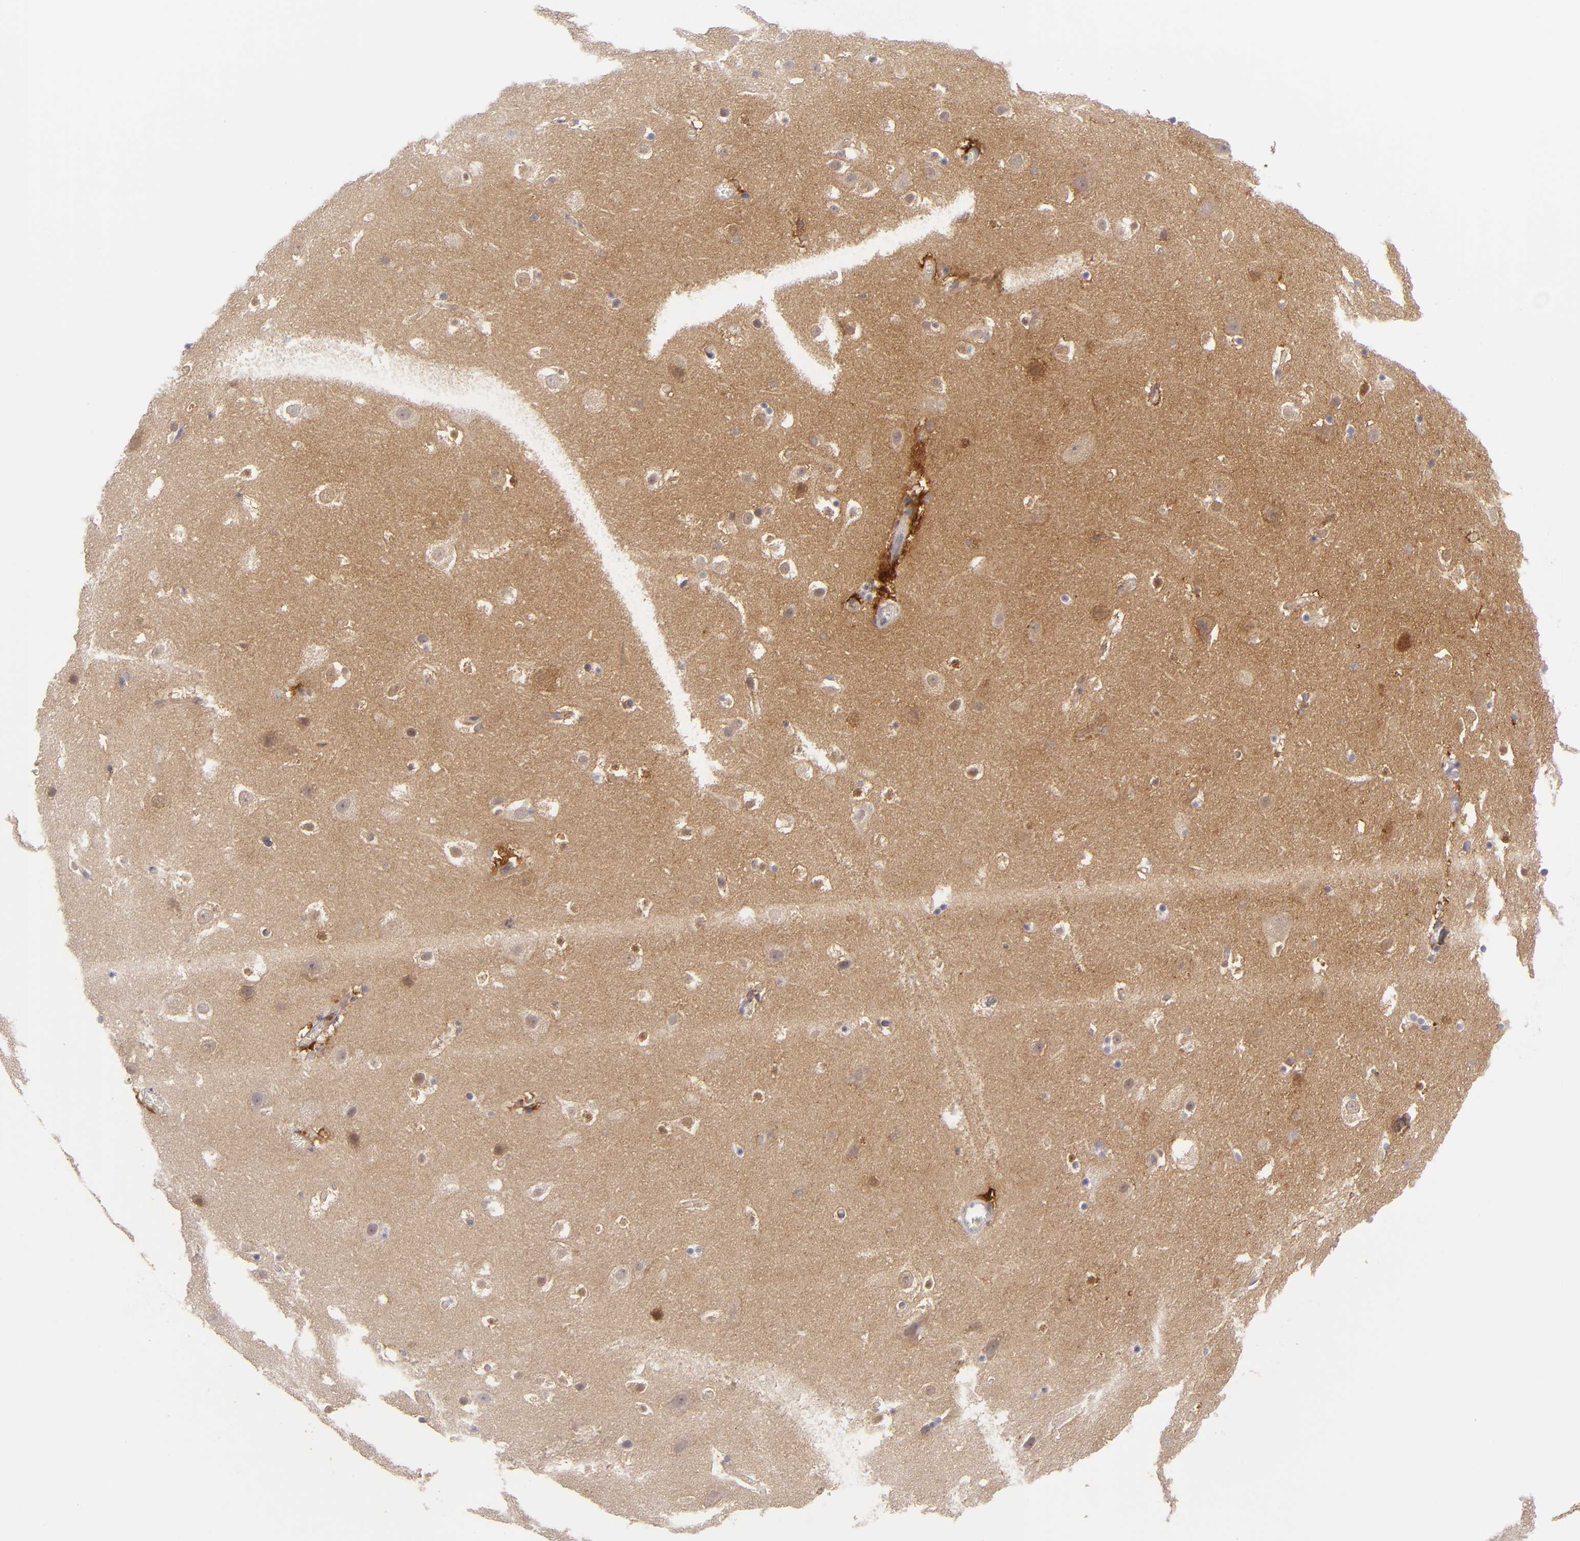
{"staining": {"intensity": "moderate", "quantity": "<25%", "location": "cytoplasmic/membranous,nuclear"}, "tissue": "hippocampus", "cell_type": "Glial cells", "image_type": "normal", "snomed": [{"axis": "morphology", "description": "Normal tissue, NOS"}, {"axis": "topography", "description": "Hippocampus"}], "caption": "Protein expression analysis of benign human hippocampus reveals moderate cytoplasmic/membranous,nuclear expression in about <25% of glial cells. (IHC, brightfield microscopy, high magnification).", "gene": "MMP10", "patient": {"sex": "male", "age": 45}}